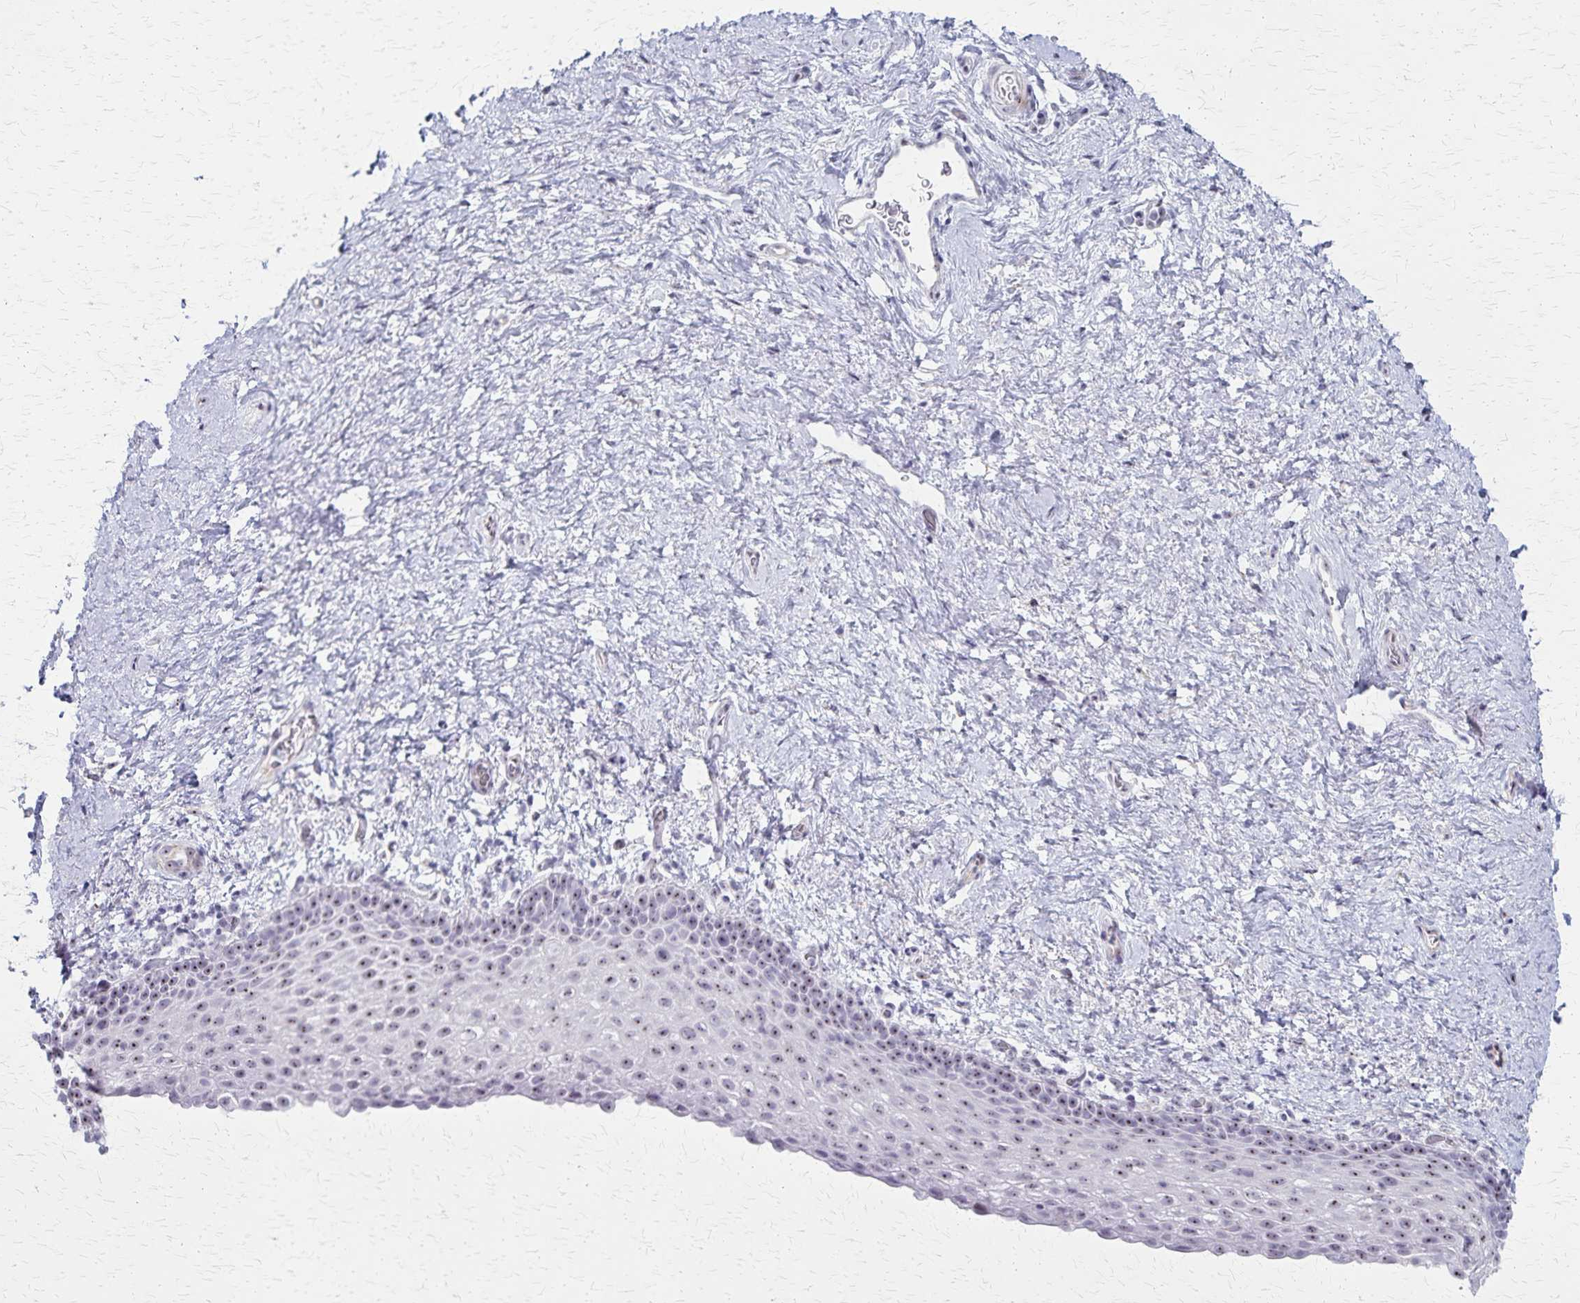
{"staining": {"intensity": "weak", "quantity": "25%-75%", "location": "nuclear"}, "tissue": "vagina", "cell_type": "Squamous epithelial cells", "image_type": "normal", "snomed": [{"axis": "morphology", "description": "Normal tissue, NOS"}, {"axis": "topography", "description": "Vagina"}], "caption": "Protein positivity by immunohistochemistry demonstrates weak nuclear positivity in about 25%-75% of squamous epithelial cells in benign vagina.", "gene": "DLK2", "patient": {"sex": "female", "age": 61}}